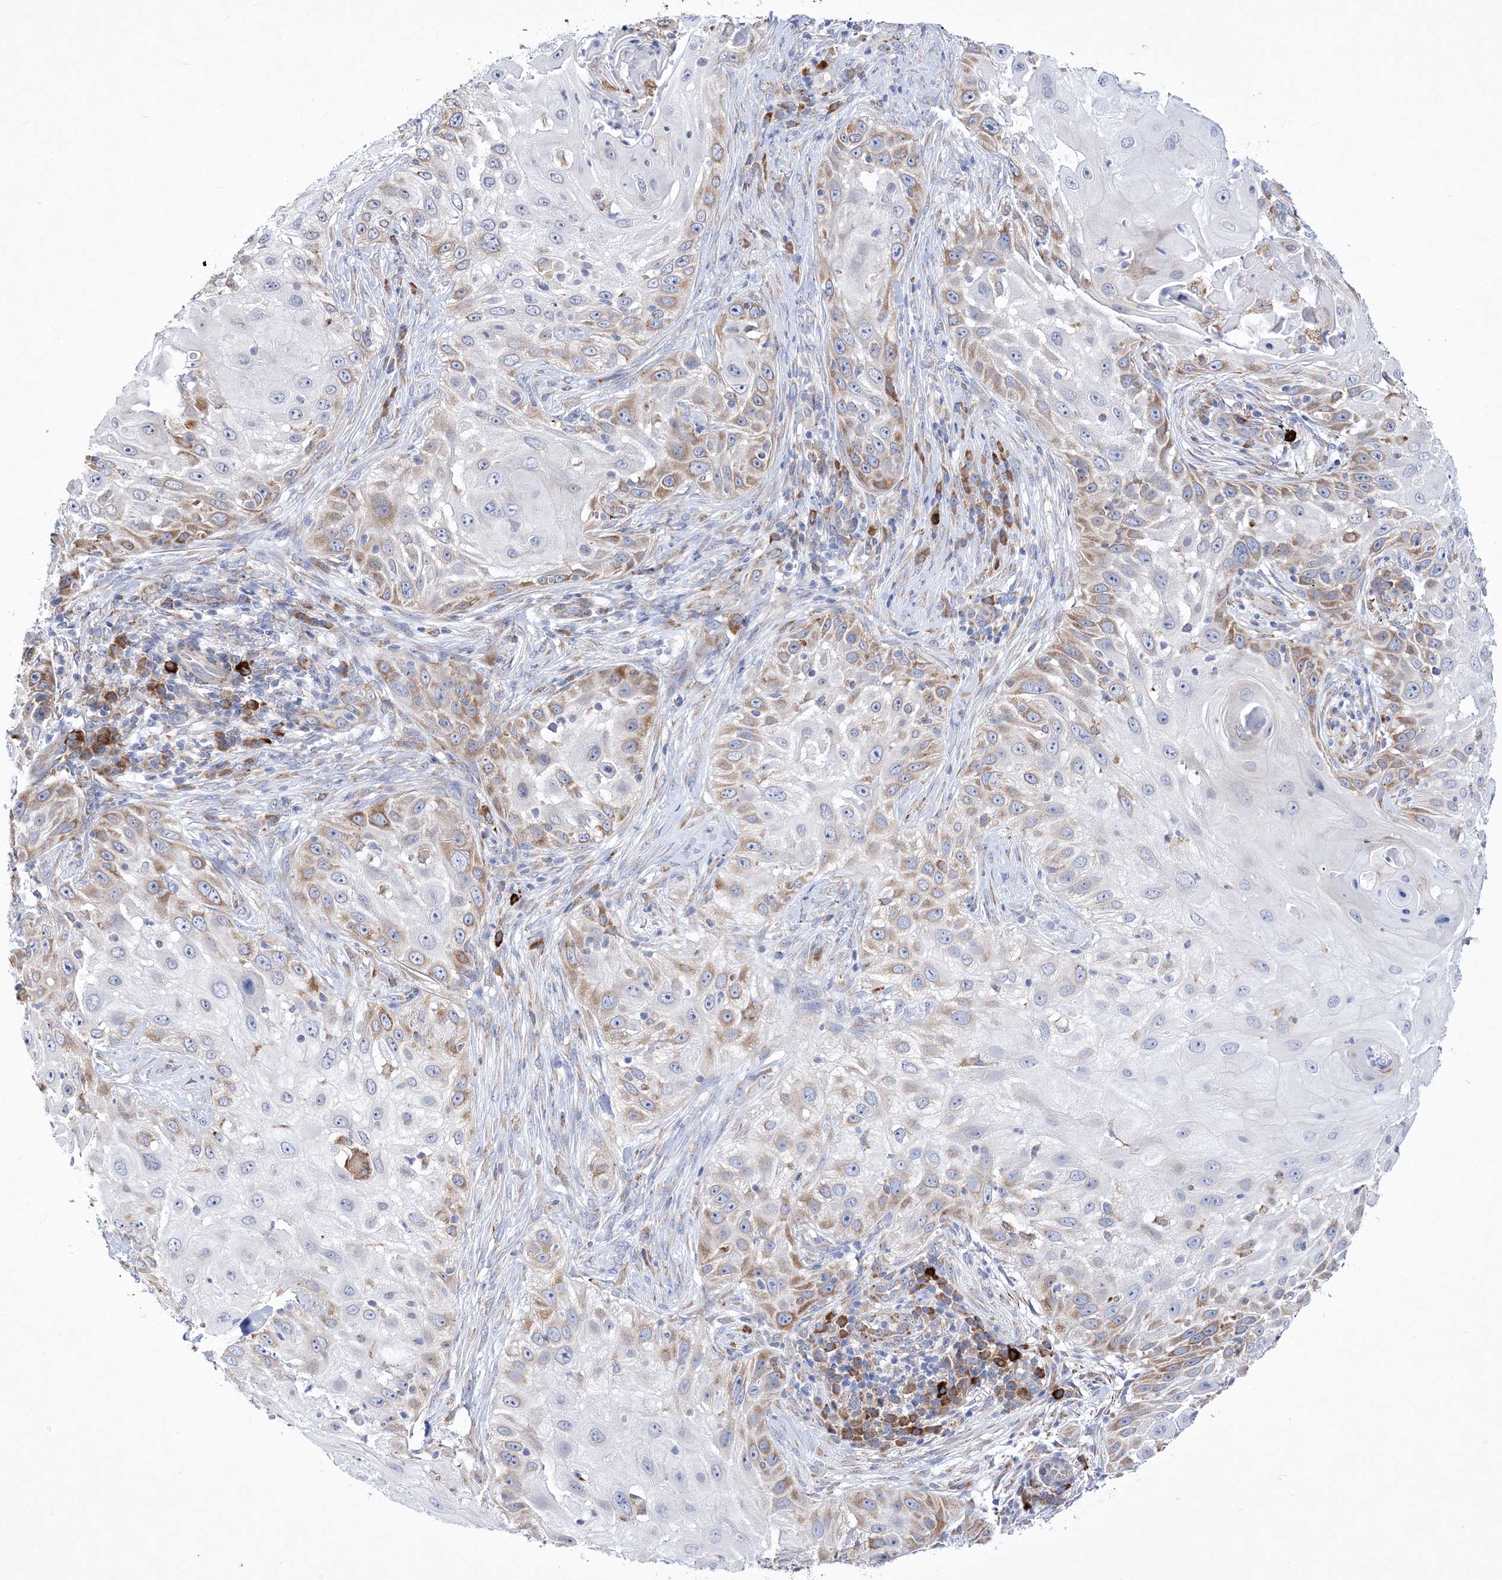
{"staining": {"intensity": "moderate", "quantity": "25%-75%", "location": "cytoplasmic/membranous"}, "tissue": "skin cancer", "cell_type": "Tumor cells", "image_type": "cancer", "snomed": [{"axis": "morphology", "description": "Squamous cell carcinoma, NOS"}, {"axis": "topography", "description": "Skin"}], "caption": "Immunohistochemical staining of skin cancer (squamous cell carcinoma) displays moderate cytoplasmic/membranous protein positivity in about 25%-75% of tumor cells. (Stains: DAB (3,3'-diaminobenzidine) in brown, nuclei in blue, Microscopy: brightfield microscopy at high magnification).", "gene": "MED31", "patient": {"sex": "female", "age": 44}}